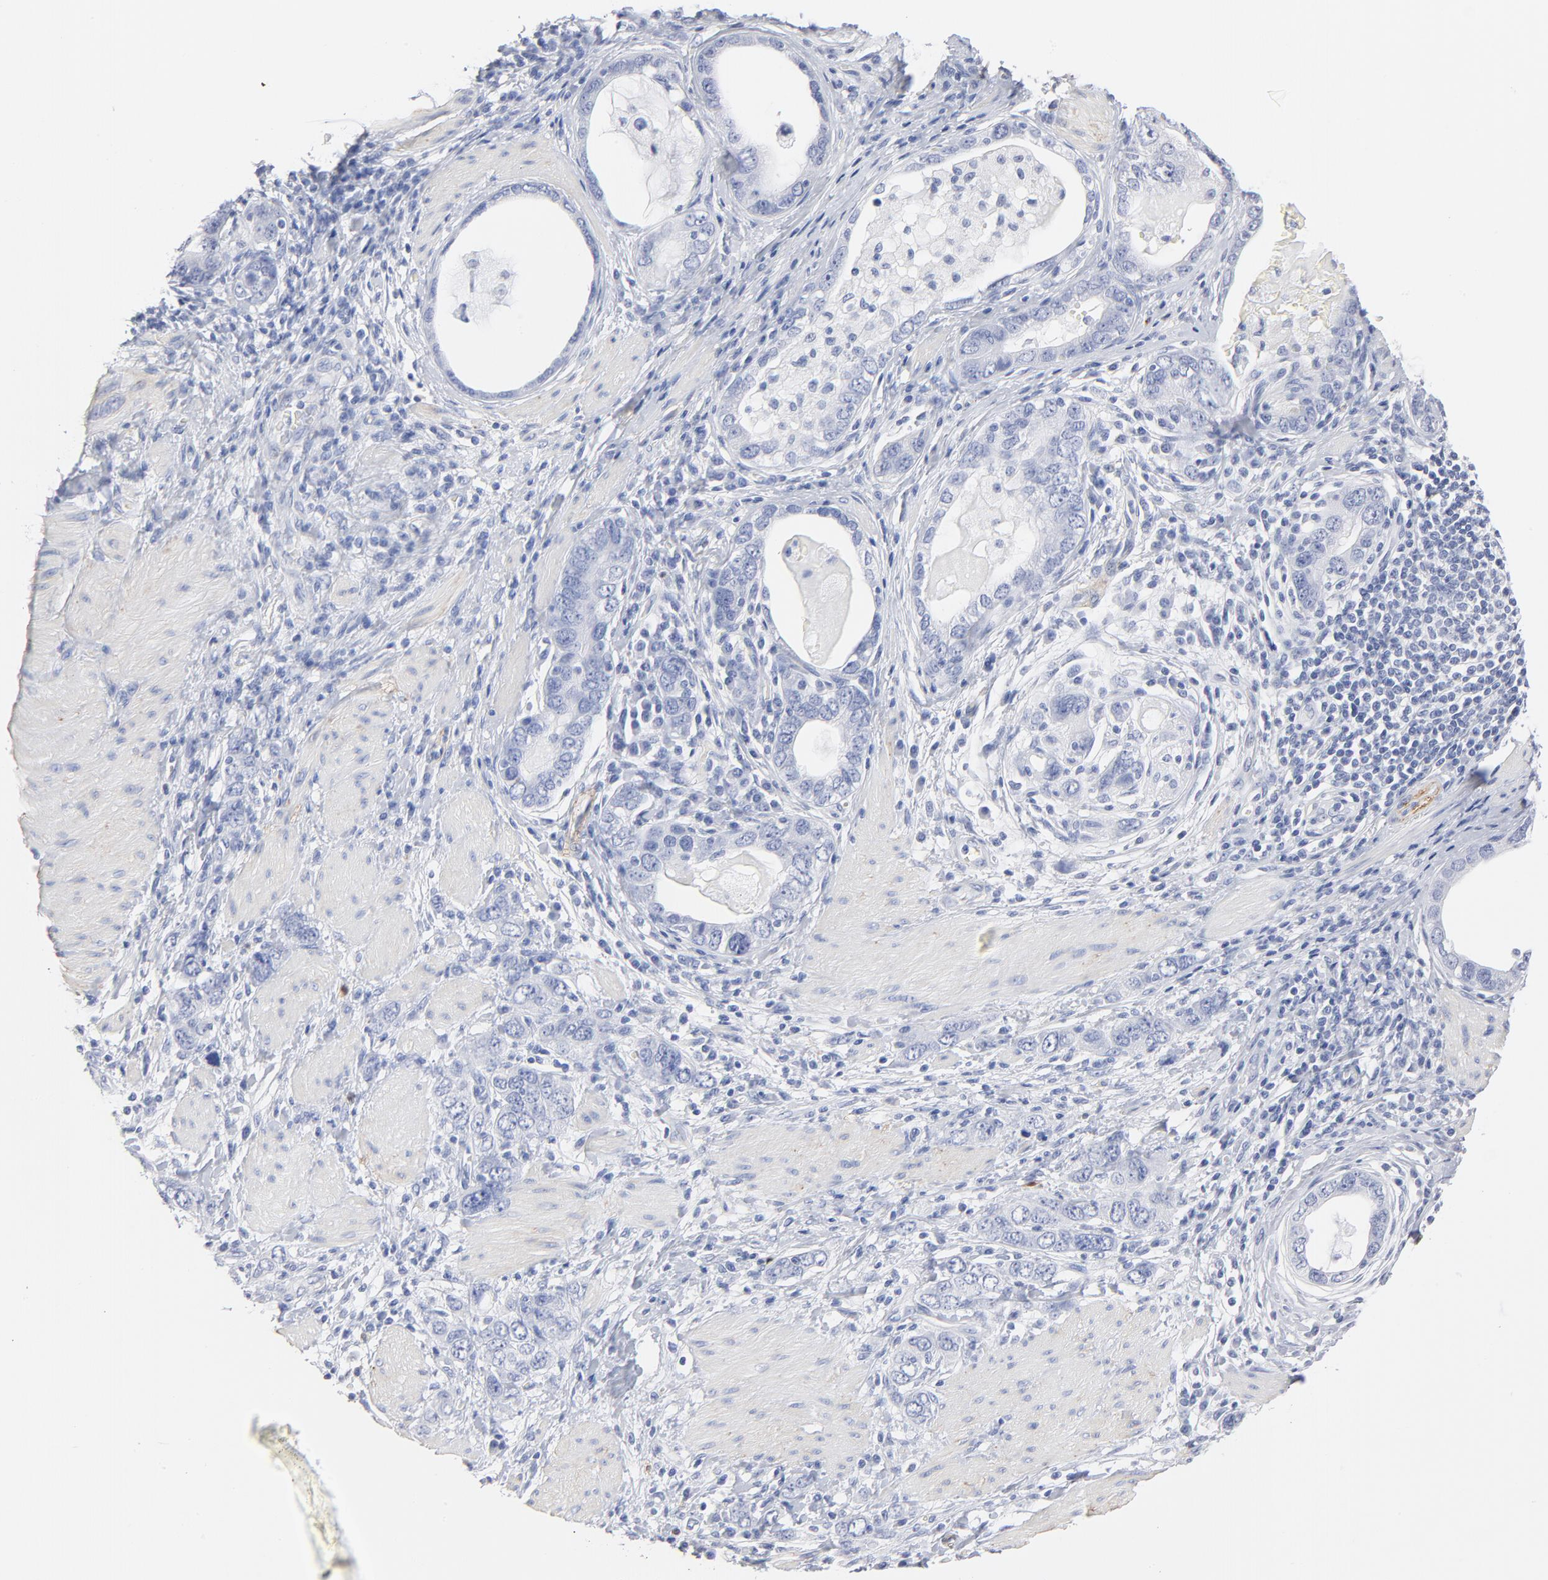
{"staining": {"intensity": "negative", "quantity": "none", "location": "none"}, "tissue": "stomach cancer", "cell_type": "Tumor cells", "image_type": "cancer", "snomed": [{"axis": "morphology", "description": "Adenocarcinoma, NOS"}, {"axis": "topography", "description": "Stomach, lower"}], "caption": "The image reveals no significant expression in tumor cells of stomach cancer (adenocarcinoma). (DAB immunohistochemistry visualized using brightfield microscopy, high magnification).", "gene": "AGTR1", "patient": {"sex": "female", "age": 93}}